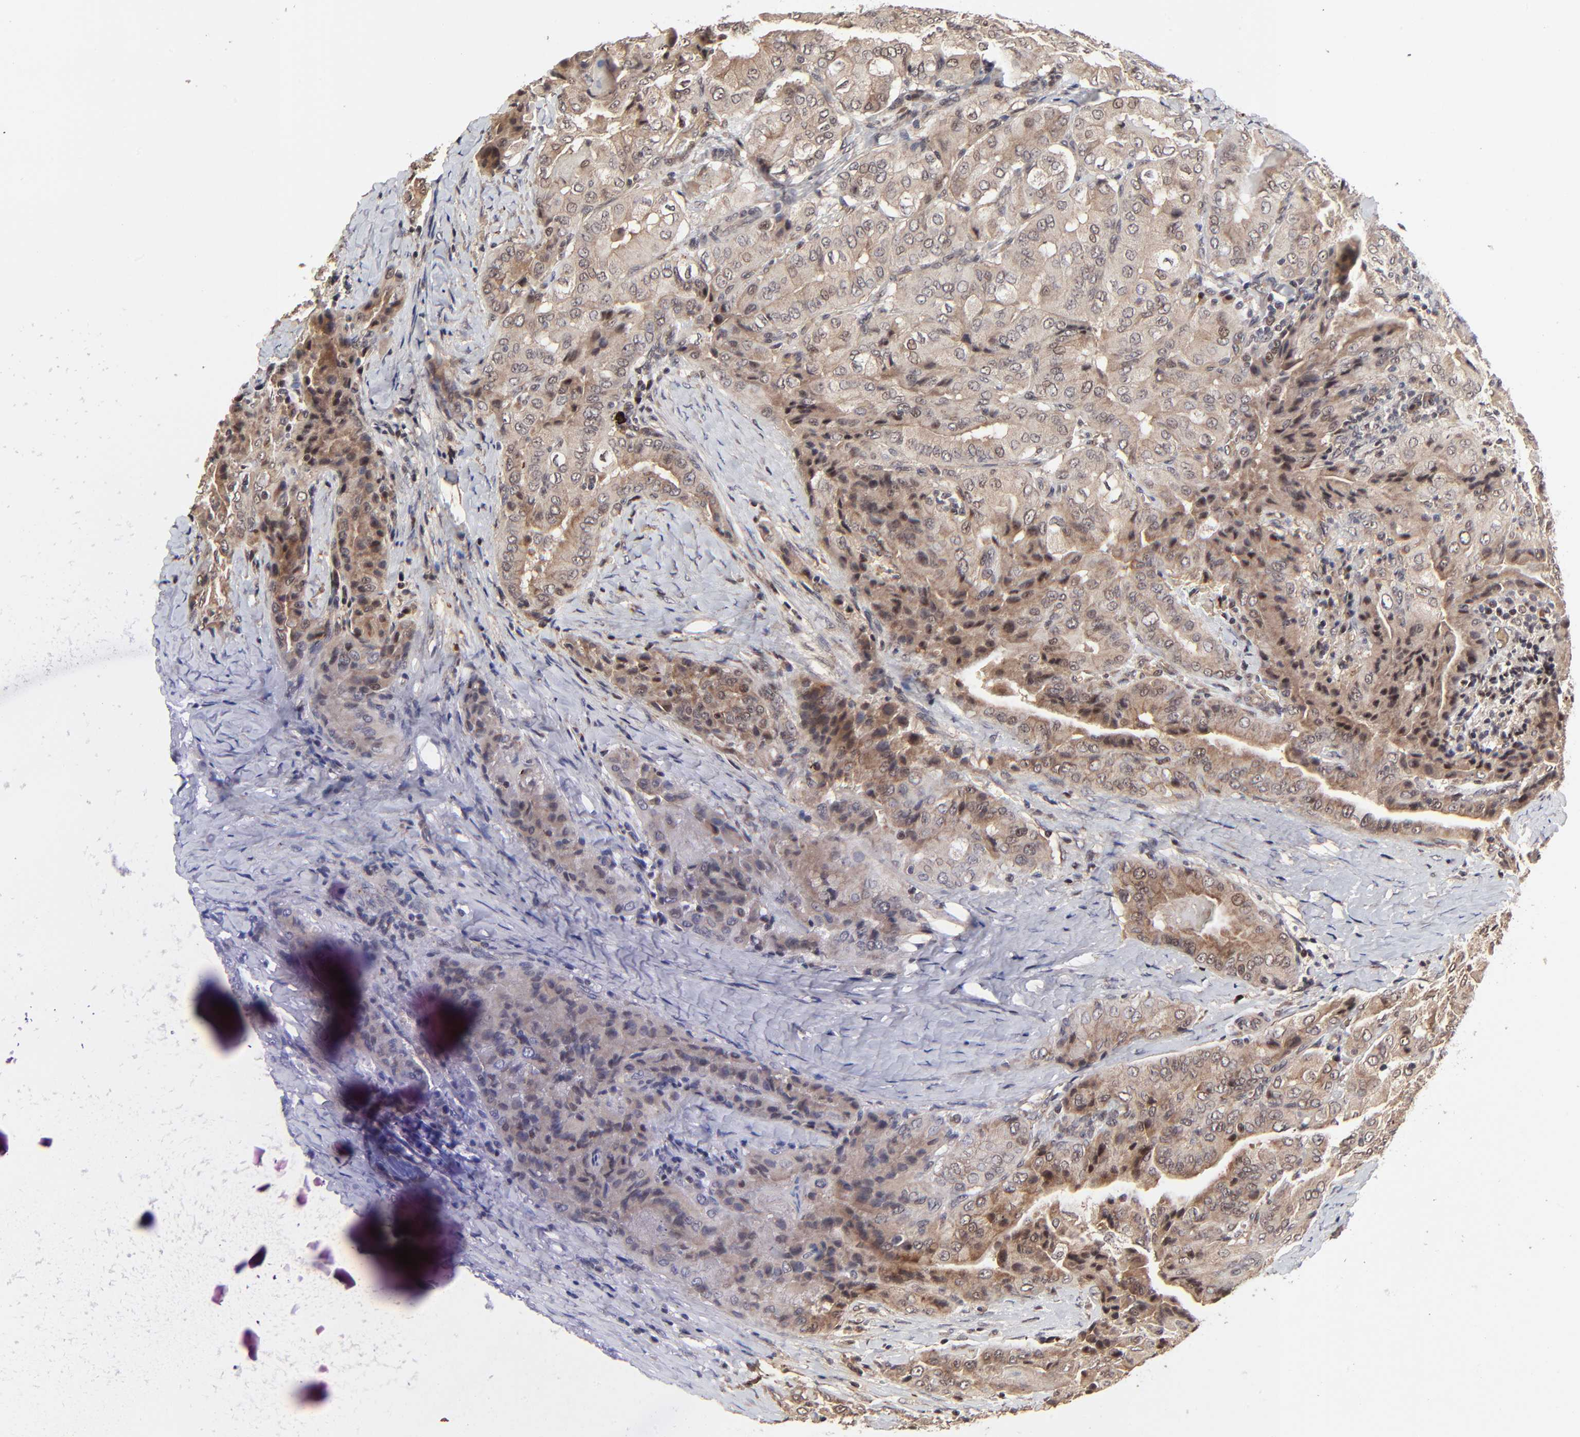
{"staining": {"intensity": "moderate", "quantity": ">75%", "location": "cytoplasmic/membranous"}, "tissue": "thyroid cancer", "cell_type": "Tumor cells", "image_type": "cancer", "snomed": [{"axis": "morphology", "description": "Papillary adenocarcinoma, NOS"}, {"axis": "topography", "description": "Thyroid gland"}], "caption": "Immunohistochemistry (IHC) (DAB (3,3'-diaminobenzidine)) staining of papillary adenocarcinoma (thyroid) shows moderate cytoplasmic/membranous protein expression in about >75% of tumor cells. Nuclei are stained in blue.", "gene": "FRMD8", "patient": {"sex": "female", "age": 71}}